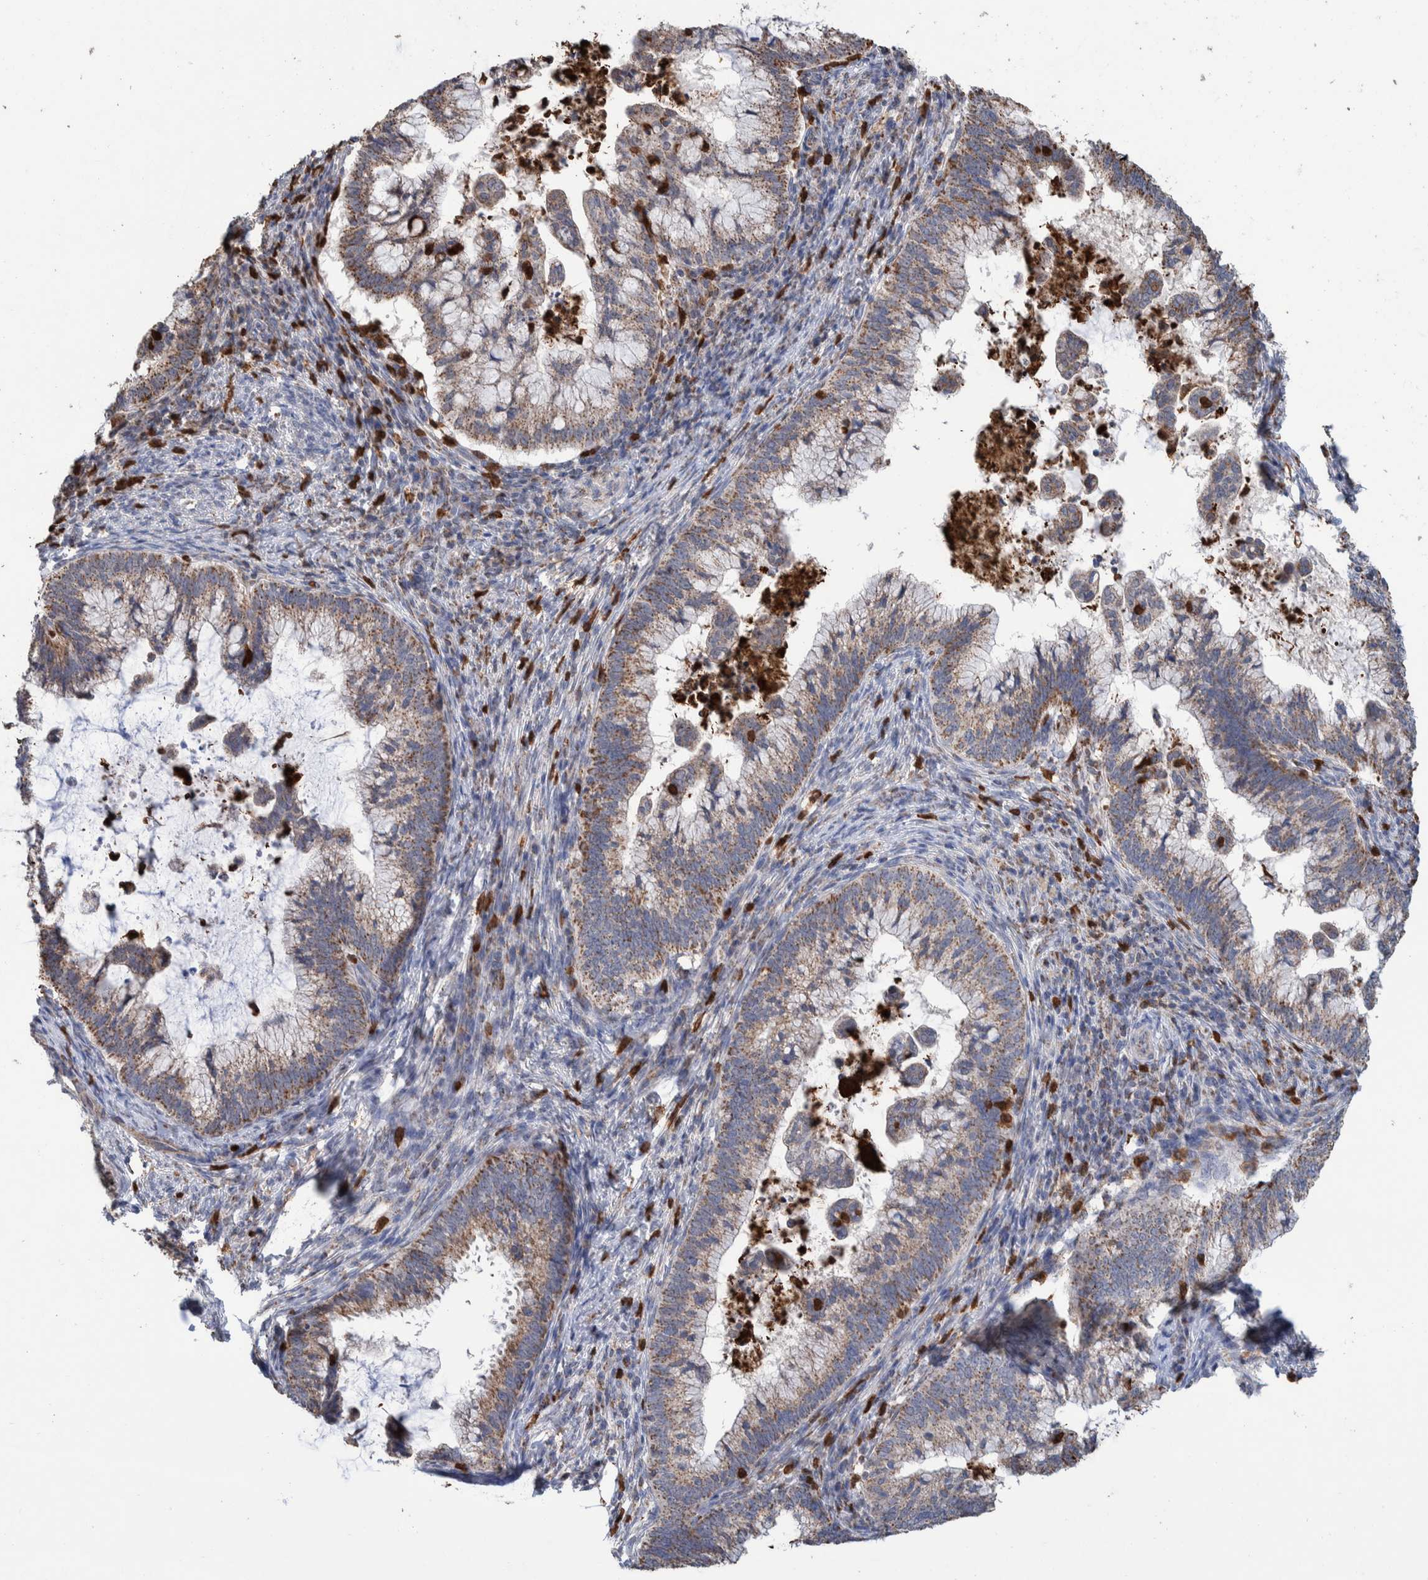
{"staining": {"intensity": "weak", "quantity": ">75%", "location": "cytoplasmic/membranous"}, "tissue": "cervical cancer", "cell_type": "Tumor cells", "image_type": "cancer", "snomed": [{"axis": "morphology", "description": "Adenocarcinoma, NOS"}, {"axis": "topography", "description": "Cervix"}], "caption": "A micrograph of cervical cancer (adenocarcinoma) stained for a protein displays weak cytoplasmic/membranous brown staining in tumor cells.", "gene": "DECR1", "patient": {"sex": "female", "age": 36}}